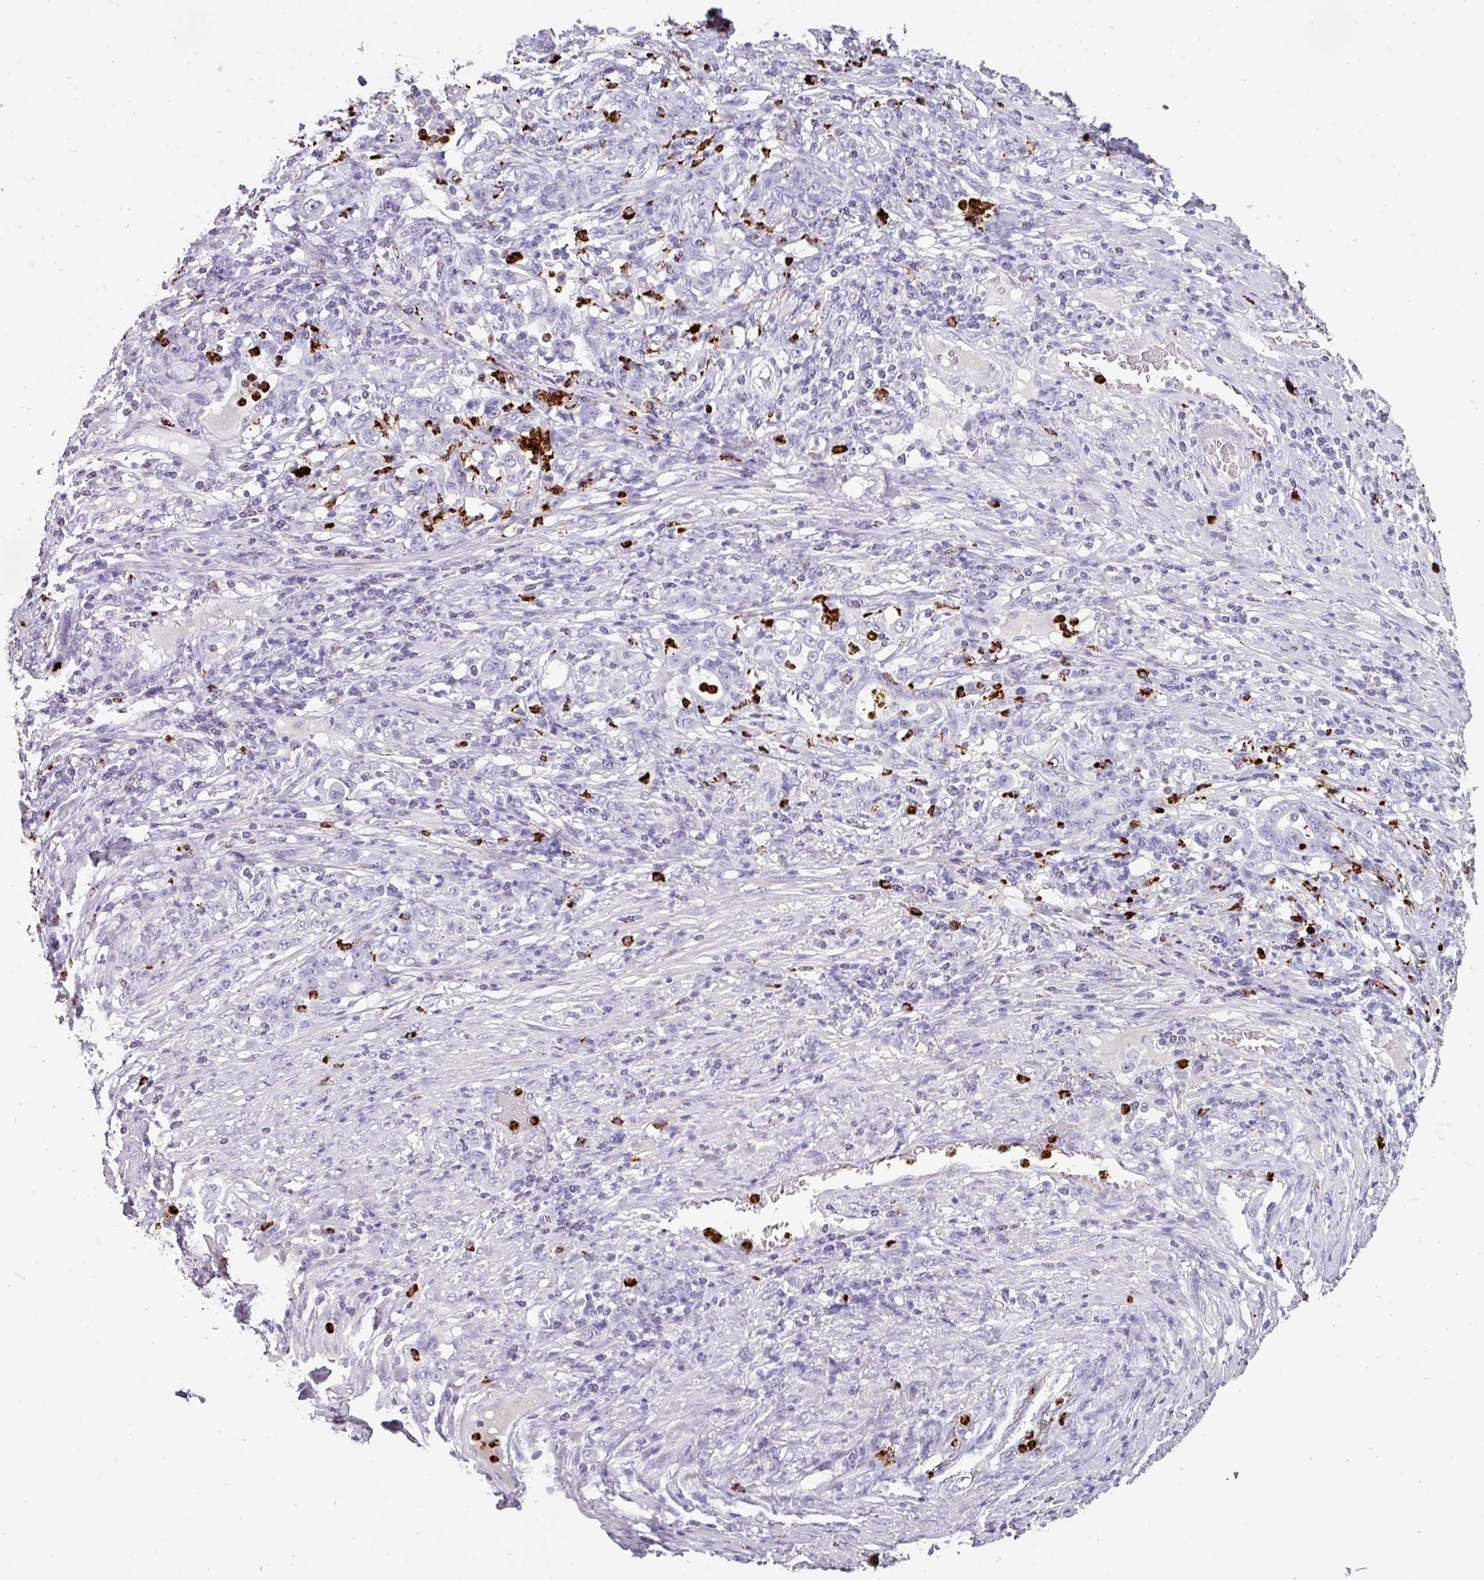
{"staining": {"intensity": "negative", "quantity": "none", "location": "none"}, "tissue": "stomach cancer", "cell_type": "Tumor cells", "image_type": "cancer", "snomed": [{"axis": "morphology", "description": "Adenocarcinoma, NOS"}, {"axis": "topography", "description": "Stomach"}], "caption": "Micrograph shows no protein staining in tumor cells of stomach adenocarcinoma tissue. (Brightfield microscopy of DAB immunohistochemistry at high magnification).", "gene": "CTSG", "patient": {"sex": "female", "age": 79}}